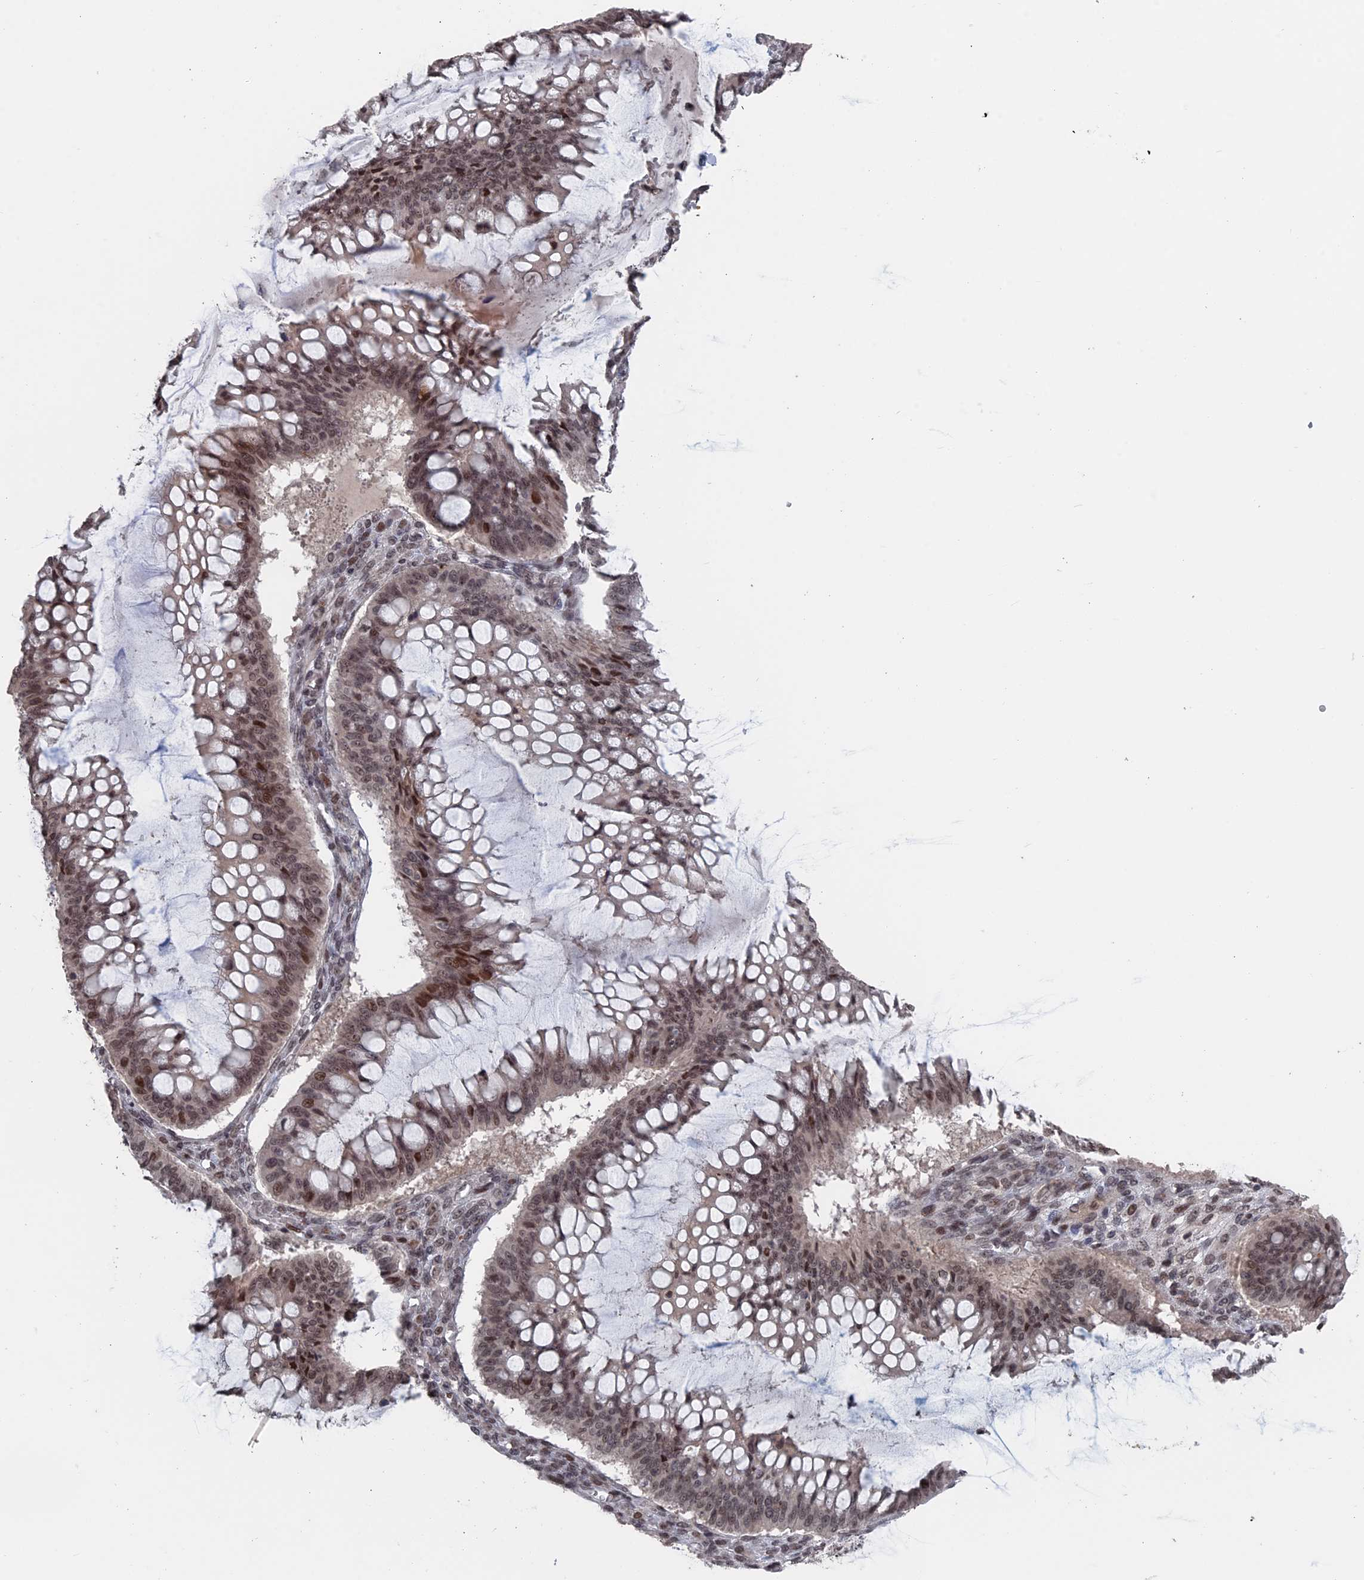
{"staining": {"intensity": "moderate", "quantity": ">75%", "location": "nuclear"}, "tissue": "ovarian cancer", "cell_type": "Tumor cells", "image_type": "cancer", "snomed": [{"axis": "morphology", "description": "Cystadenocarcinoma, mucinous, NOS"}, {"axis": "topography", "description": "Ovary"}], "caption": "Ovarian cancer stained with DAB immunohistochemistry shows medium levels of moderate nuclear positivity in approximately >75% of tumor cells. The staining was performed using DAB (3,3'-diaminobenzidine), with brown indicating positive protein expression. Nuclei are stained blue with hematoxylin.", "gene": "NR2C2AP", "patient": {"sex": "female", "age": 73}}